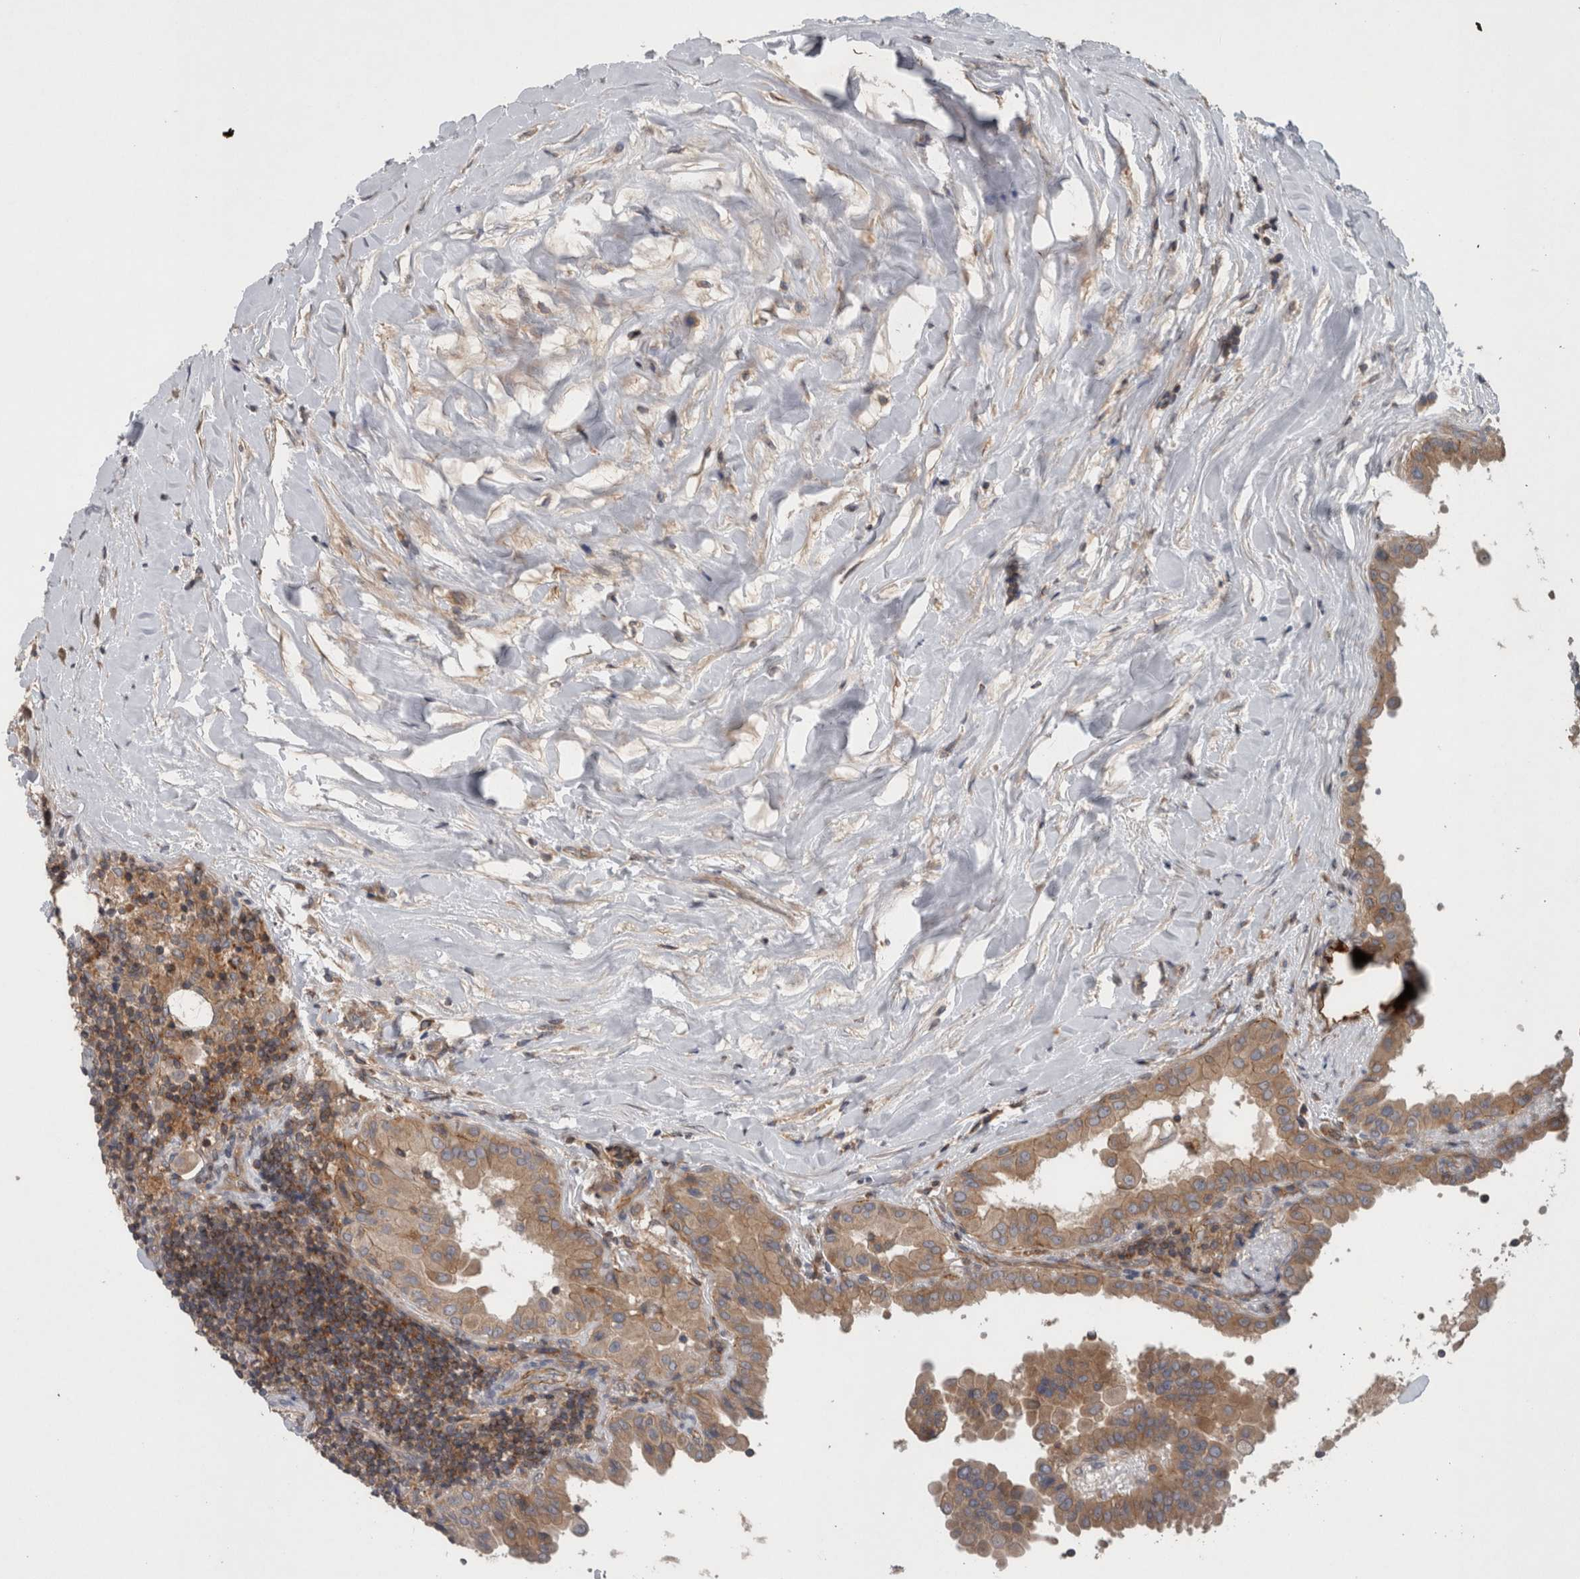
{"staining": {"intensity": "moderate", "quantity": ">75%", "location": "cytoplasmic/membranous"}, "tissue": "thyroid cancer", "cell_type": "Tumor cells", "image_type": "cancer", "snomed": [{"axis": "morphology", "description": "Papillary adenocarcinoma, NOS"}, {"axis": "topography", "description": "Thyroid gland"}], "caption": "Immunohistochemical staining of human papillary adenocarcinoma (thyroid) reveals moderate cytoplasmic/membranous protein expression in about >75% of tumor cells. (DAB (3,3'-diaminobenzidine) = brown stain, brightfield microscopy at high magnification).", "gene": "SCARA5", "patient": {"sex": "male", "age": 33}}